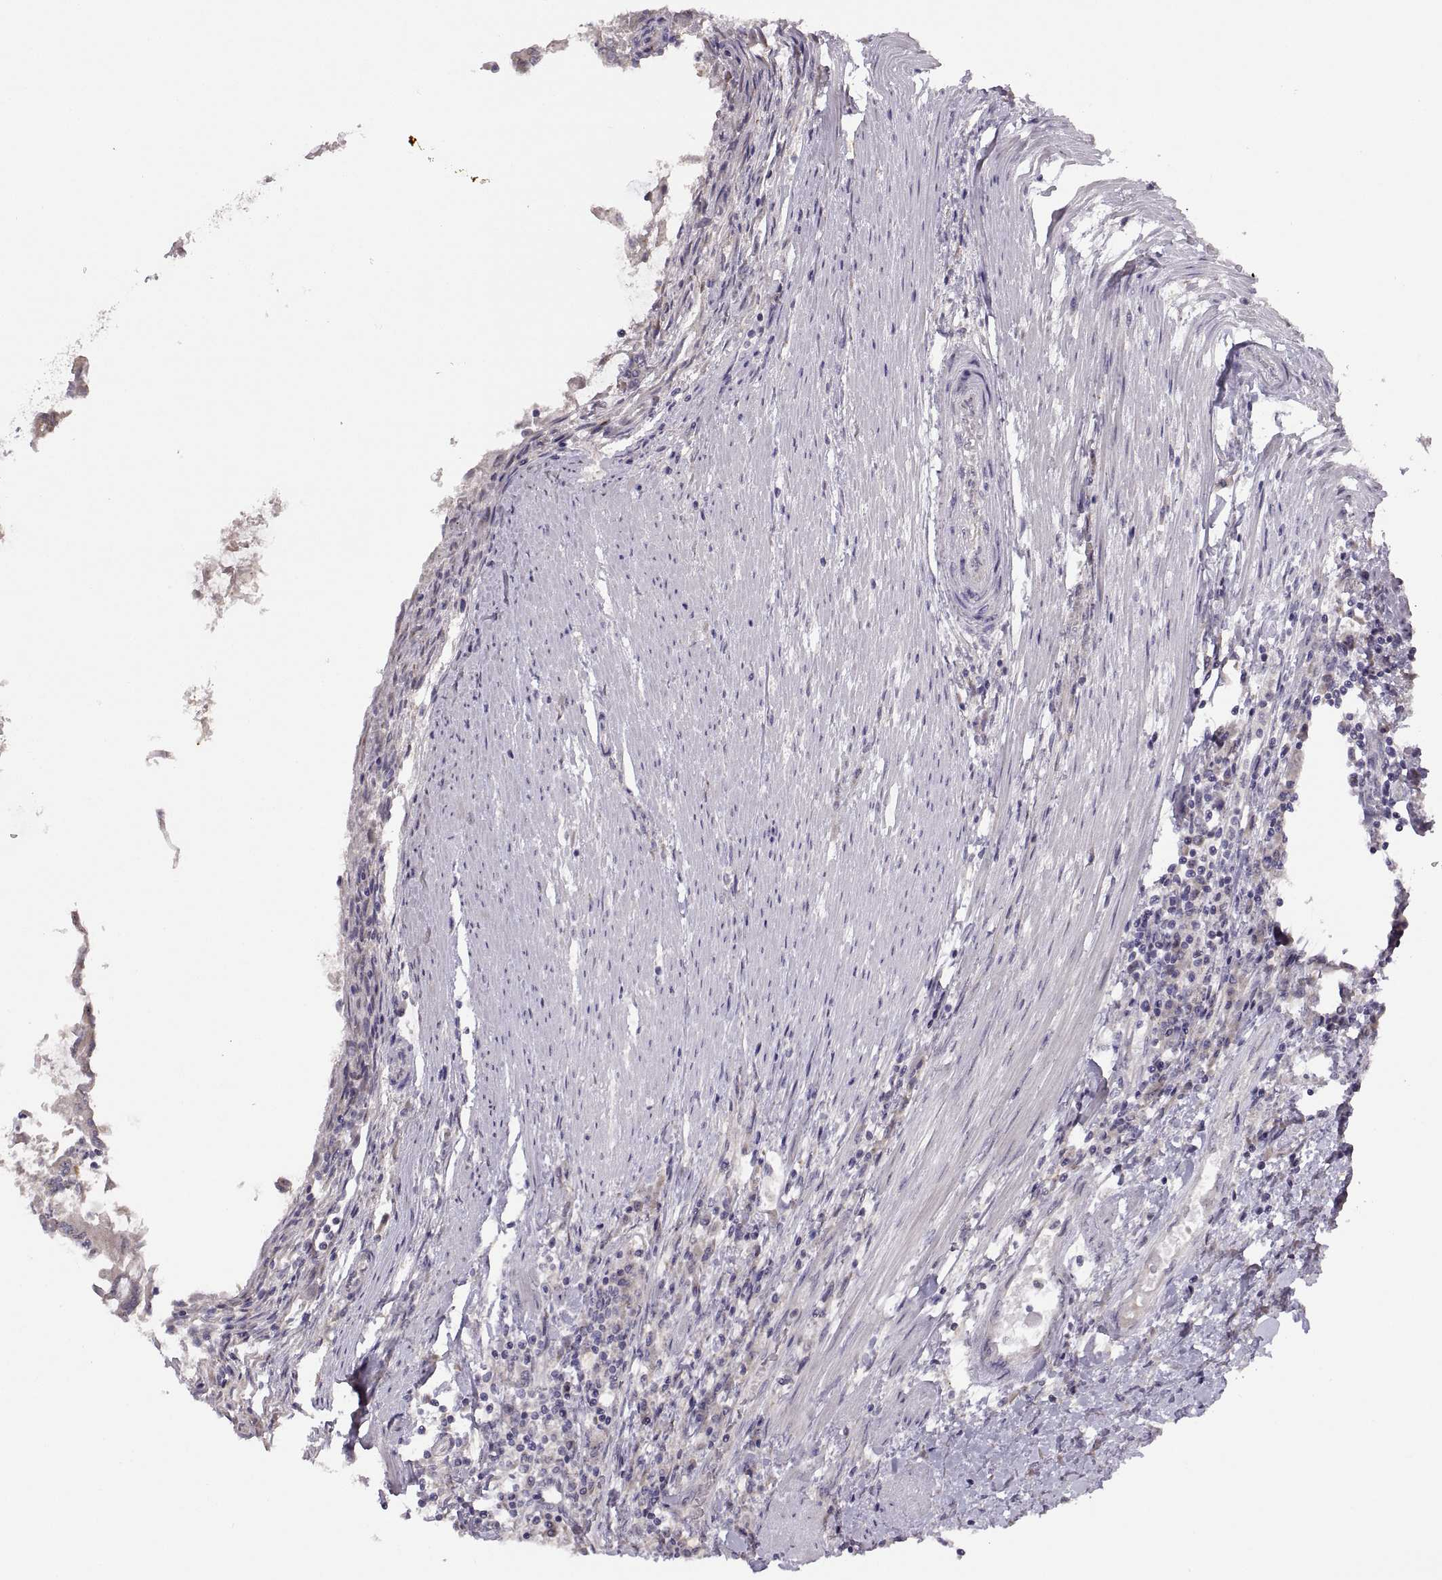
{"staining": {"intensity": "weak", "quantity": ">75%", "location": "cytoplasmic/membranous"}, "tissue": "colorectal cancer", "cell_type": "Tumor cells", "image_type": "cancer", "snomed": [{"axis": "morphology", "description": "Adenocarcinoma, NOS"}, {"axis": "topography", "description": "Colon"}], "caption": "Immunohistochemistry staining of colorectal adenocarcinoma, which shows low levels of weak cytoplasmic/membranous staining in approximately >75% of tumor cells indicating weak cytoplasmic/membranous protein expression. The staining was performed using DAB (brown) for protein detection and nuclei were counterstained in hematoxylin (blue).", "gene": "ACSBG2", "patient": {"sex": "female", "age": 70}}